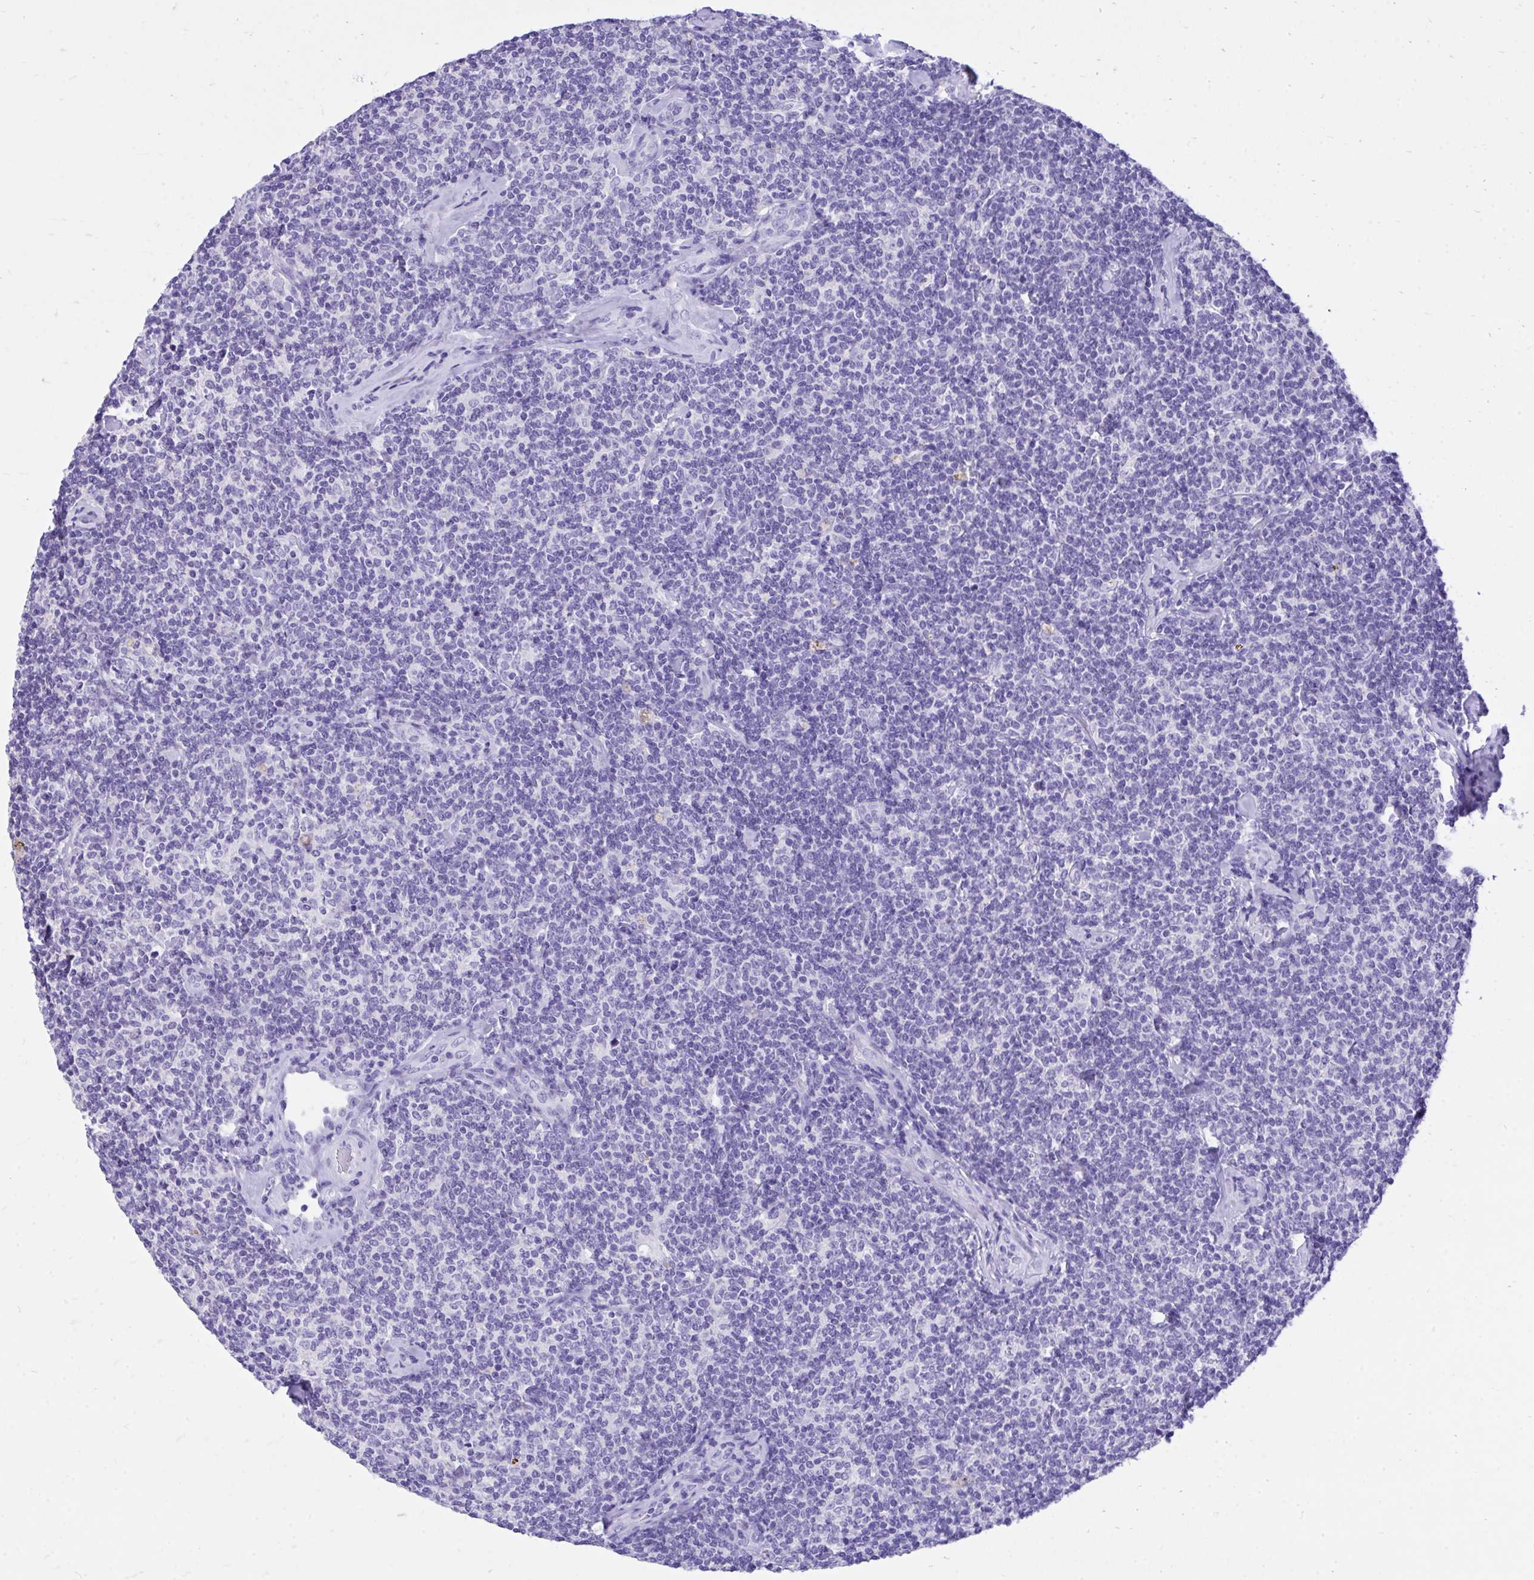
{"staining": {"intensity": "negative", "quantity": "none", "location": "none"}, "tissue": "lymphoma", "cell_type": "Tumor cells", "image_type": "cancer", "snomed": [{"axis": "morphology", "description": "Malignant lymphoma, non-Hodgkin's type, Low grade"}, {"axis": "topography", "description": "Lymph node"}], "caption": "Tumor cells show no significant protein positivity in lymphoma.", "gene": "MON1A", "patient": {"sex": "female", "age": 56}}